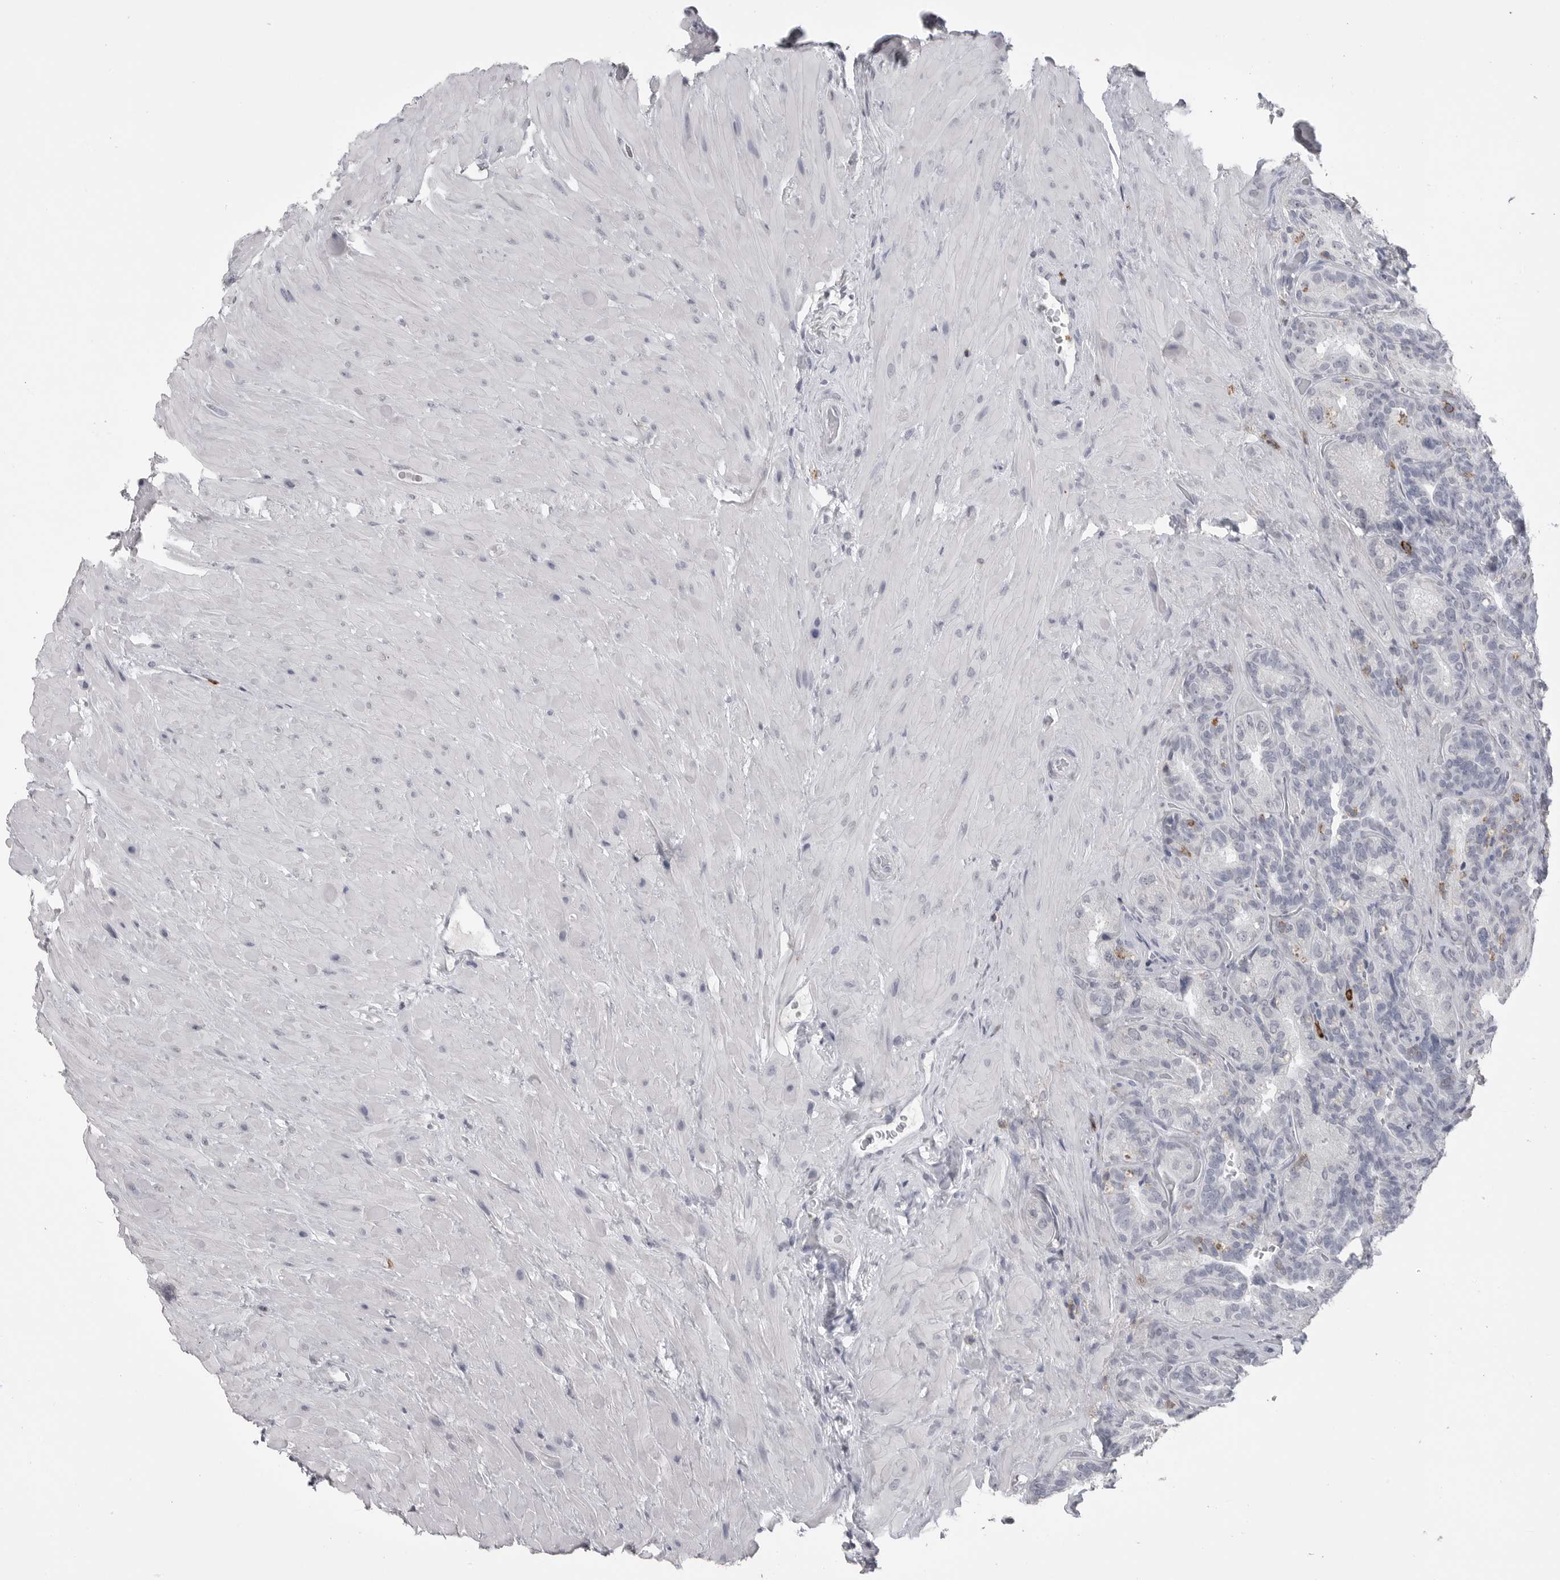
{"staining": {"intensity": "negative", "quantity": "none", "location": "none"}, "tissue": "seminal vesicle", "cell_type": "Glandular cells", "image_type": "normal", "snomed": [{"axis": "morphology", "description": "Normal tissue, NOS"}, {"axis": "topography", "description": "Prostate"}, {"axis": "topography", "description": "Seminal veicle"}], "caption": "An immunohistochemistry (IHC) histopathology image of benign seminal vesicle is shown. There is no staining in glandular cells of seminal vesicle. (DAB immunohistochemistry (IHC), high magnification).", "gene": "ITGAL", "patient": {"sex": "male", "age": 67}}